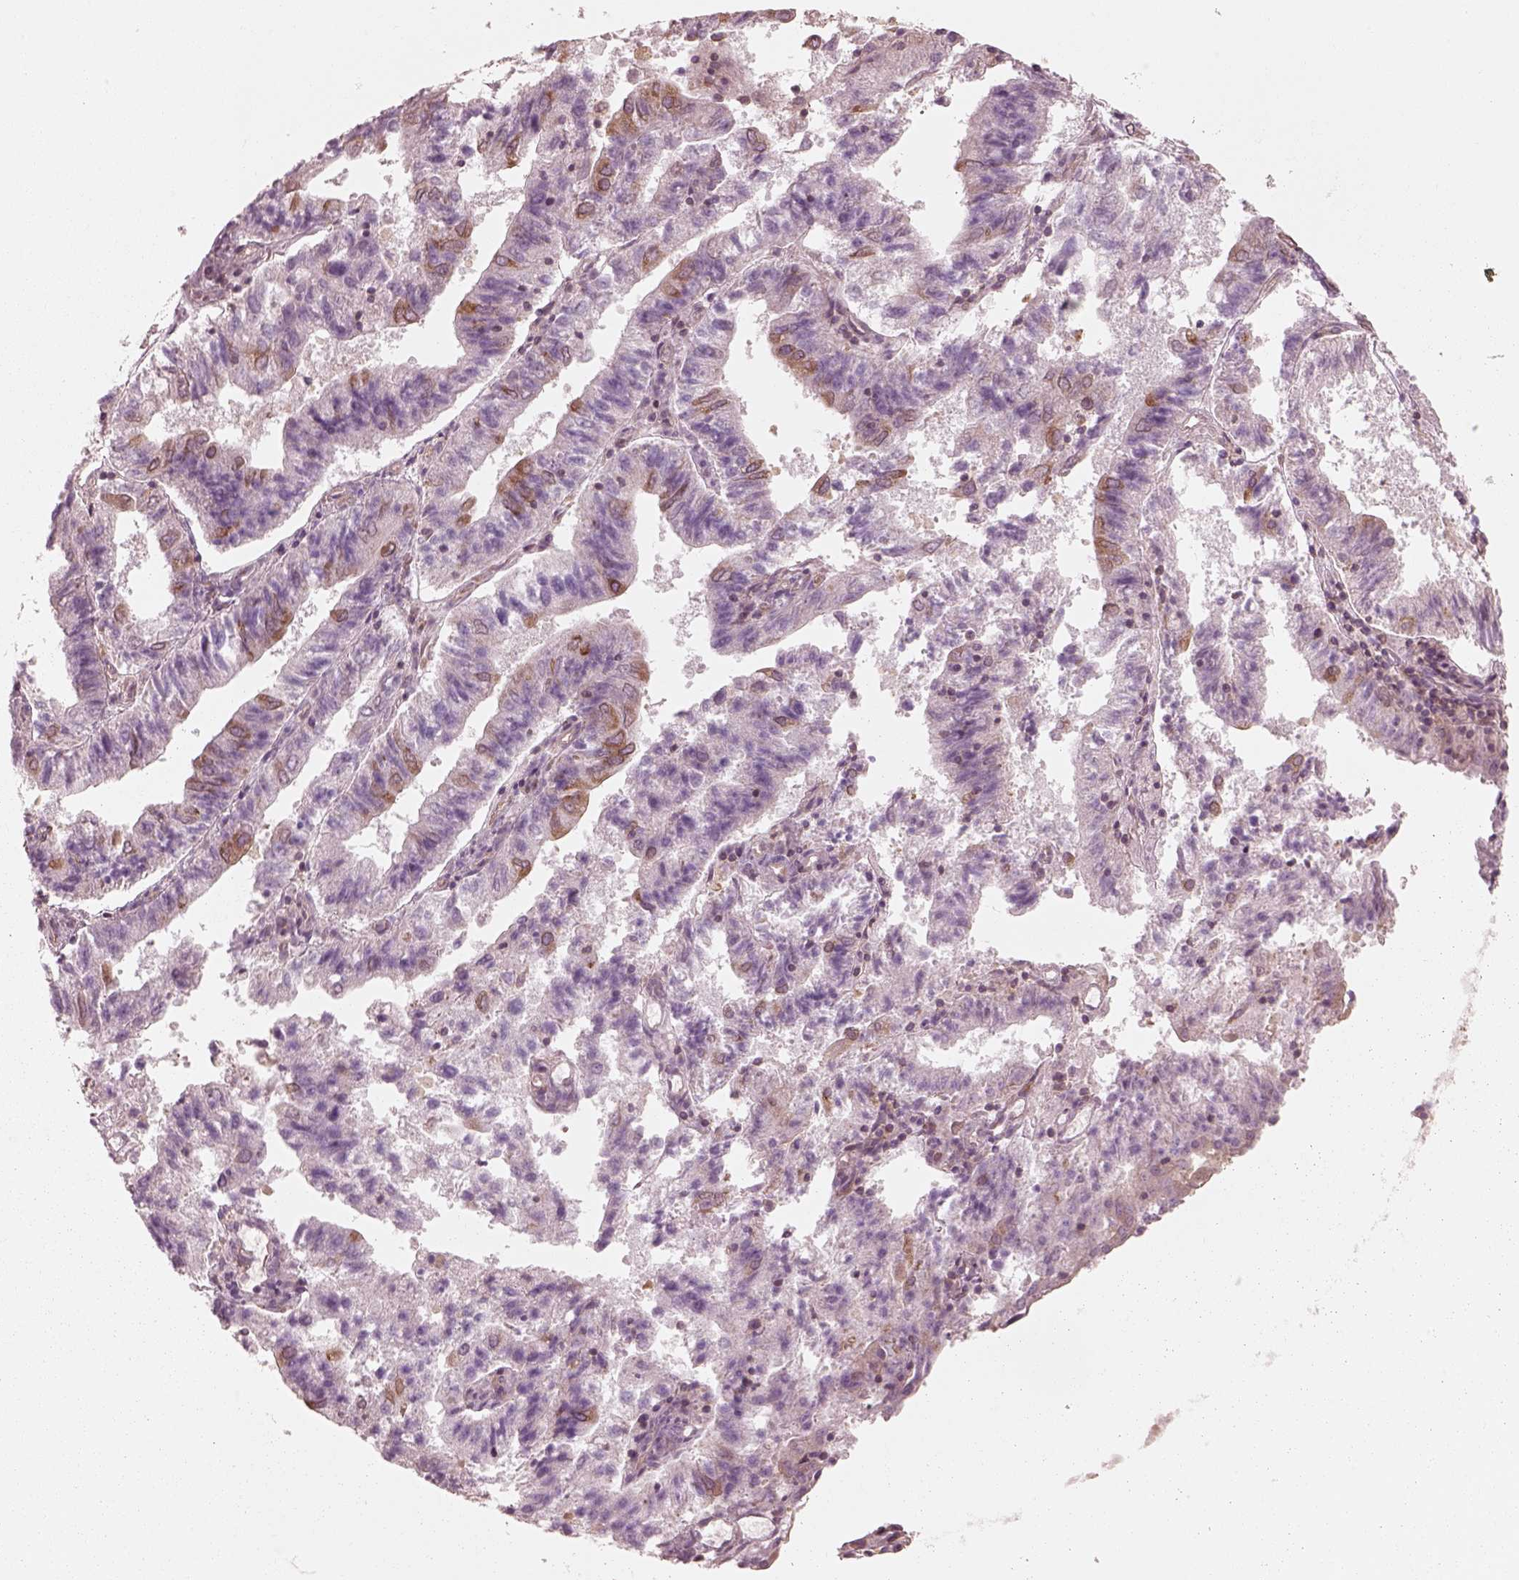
{"staining": {"intensity": "weak", "quantity": "<25%", "location": "cytoplasmic/membranous"}, "tissue": "endometrial cancer", "cell_type": "Tumor cells", "image_type": "cancer", "snomed": [{"axis": "morphology", "description": "Adenocarcinoma, NOS"}, {"axis": "topography", "description": "Endometrium"}], "caption": "DAB immunohistochemical staining of human endometrial cancer (adenocarcinoma) shows no significant staining in tumor cells.", "gene": "CNOT2", "patient": {"sex": "female", "age": 82}}